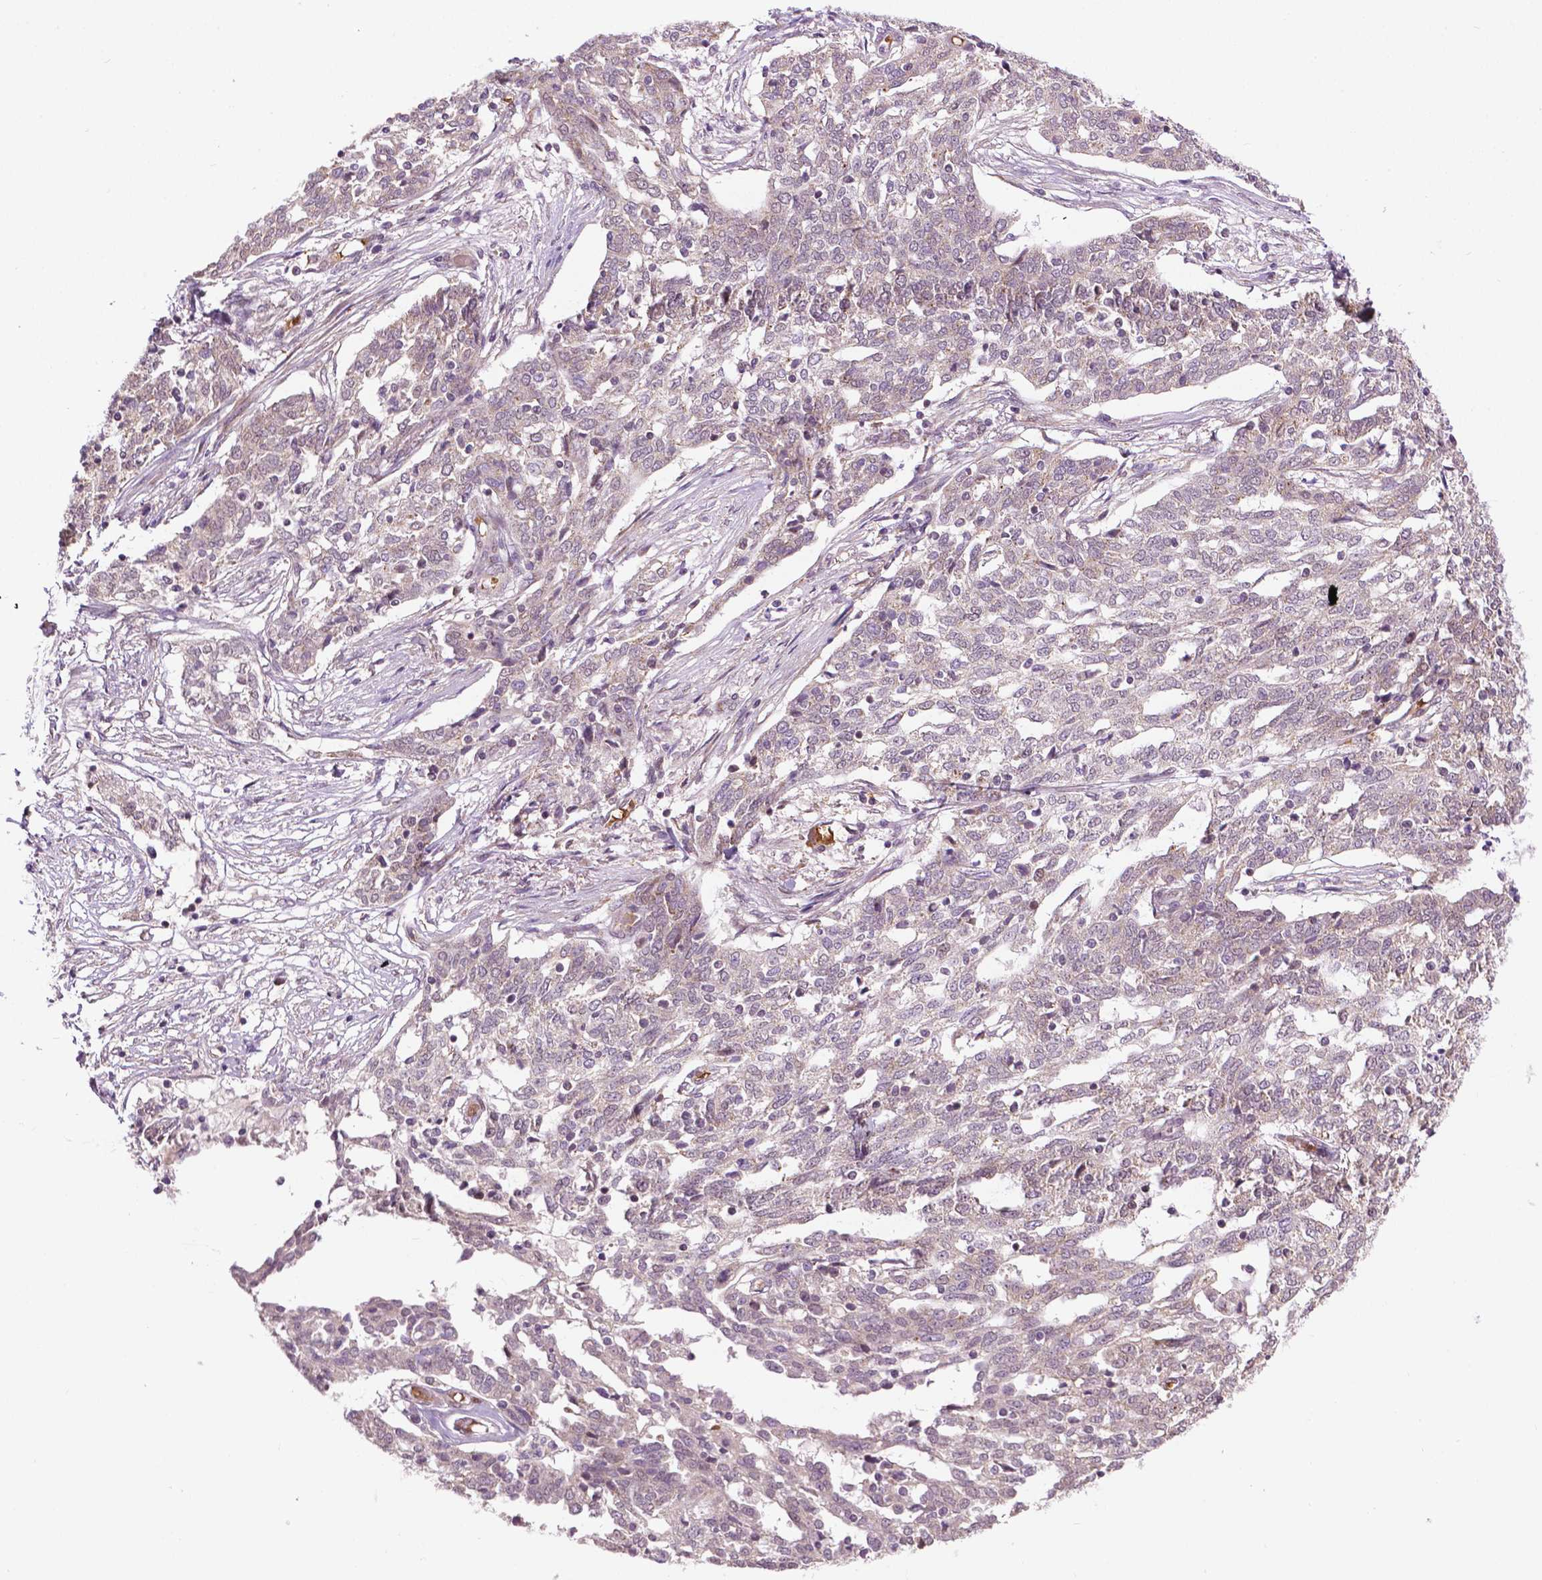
{"staining": {"intensity": "negative", "quantity": "none", "location": "none"}, "tissue": "ovarian cancer", "cell_type": "Tumor cells", "image_type": "cancer", "snomed": [{"axis": "morphology", "description": "Cystadenocarcinoma, serous, NOS"}, {"axis": "topography", "description": "Ovary"}], "caption": "An image of serous cystadenocarcinoma (ovarian) stained for a protein displays no brown staining in tumor cells.", "gene": "ZNF41", "patient": {"sex": "female", "age": 67}}